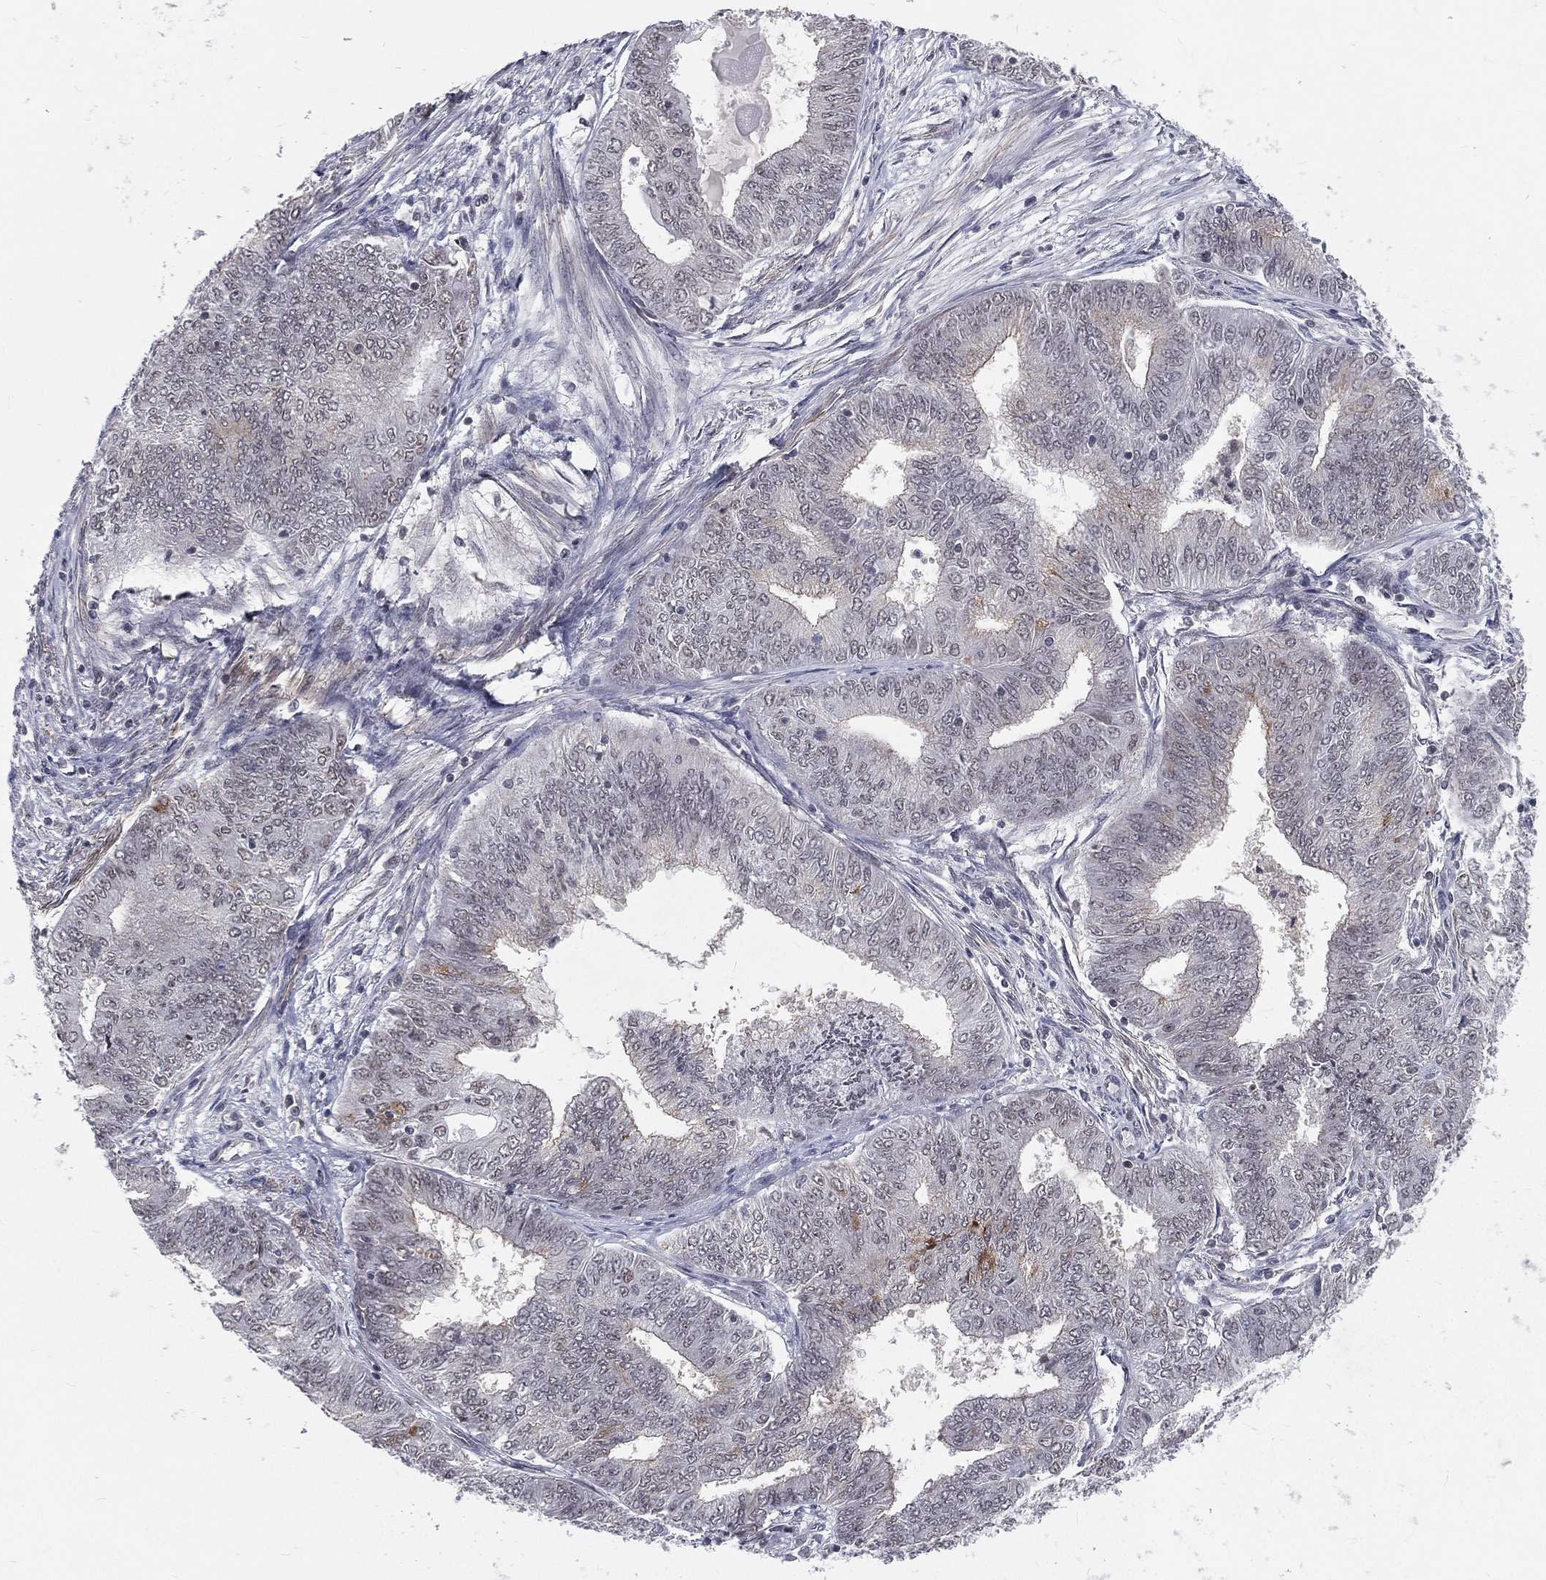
{"staining": {"intensity": "negative", "quantity": "none", "location": "none"}, "tissue": "endometrial cancer", "cell_type": "Tumor cells", "image_type": "cancer", "snomed": [{"axis": "morphology", "description": "Adenocarcinoma, NOS"}, {"axis": "topography", "description": "Endometrium"}], "caption": "Immunohistochemistry (IHC) histopathology image of human adenocarcinoma (endometrial) stained for a protein (brown), which demonstrates no positivity in tumor cells.", "gene": "MORC2", "patient": {"sex": "female", "age": 62}}